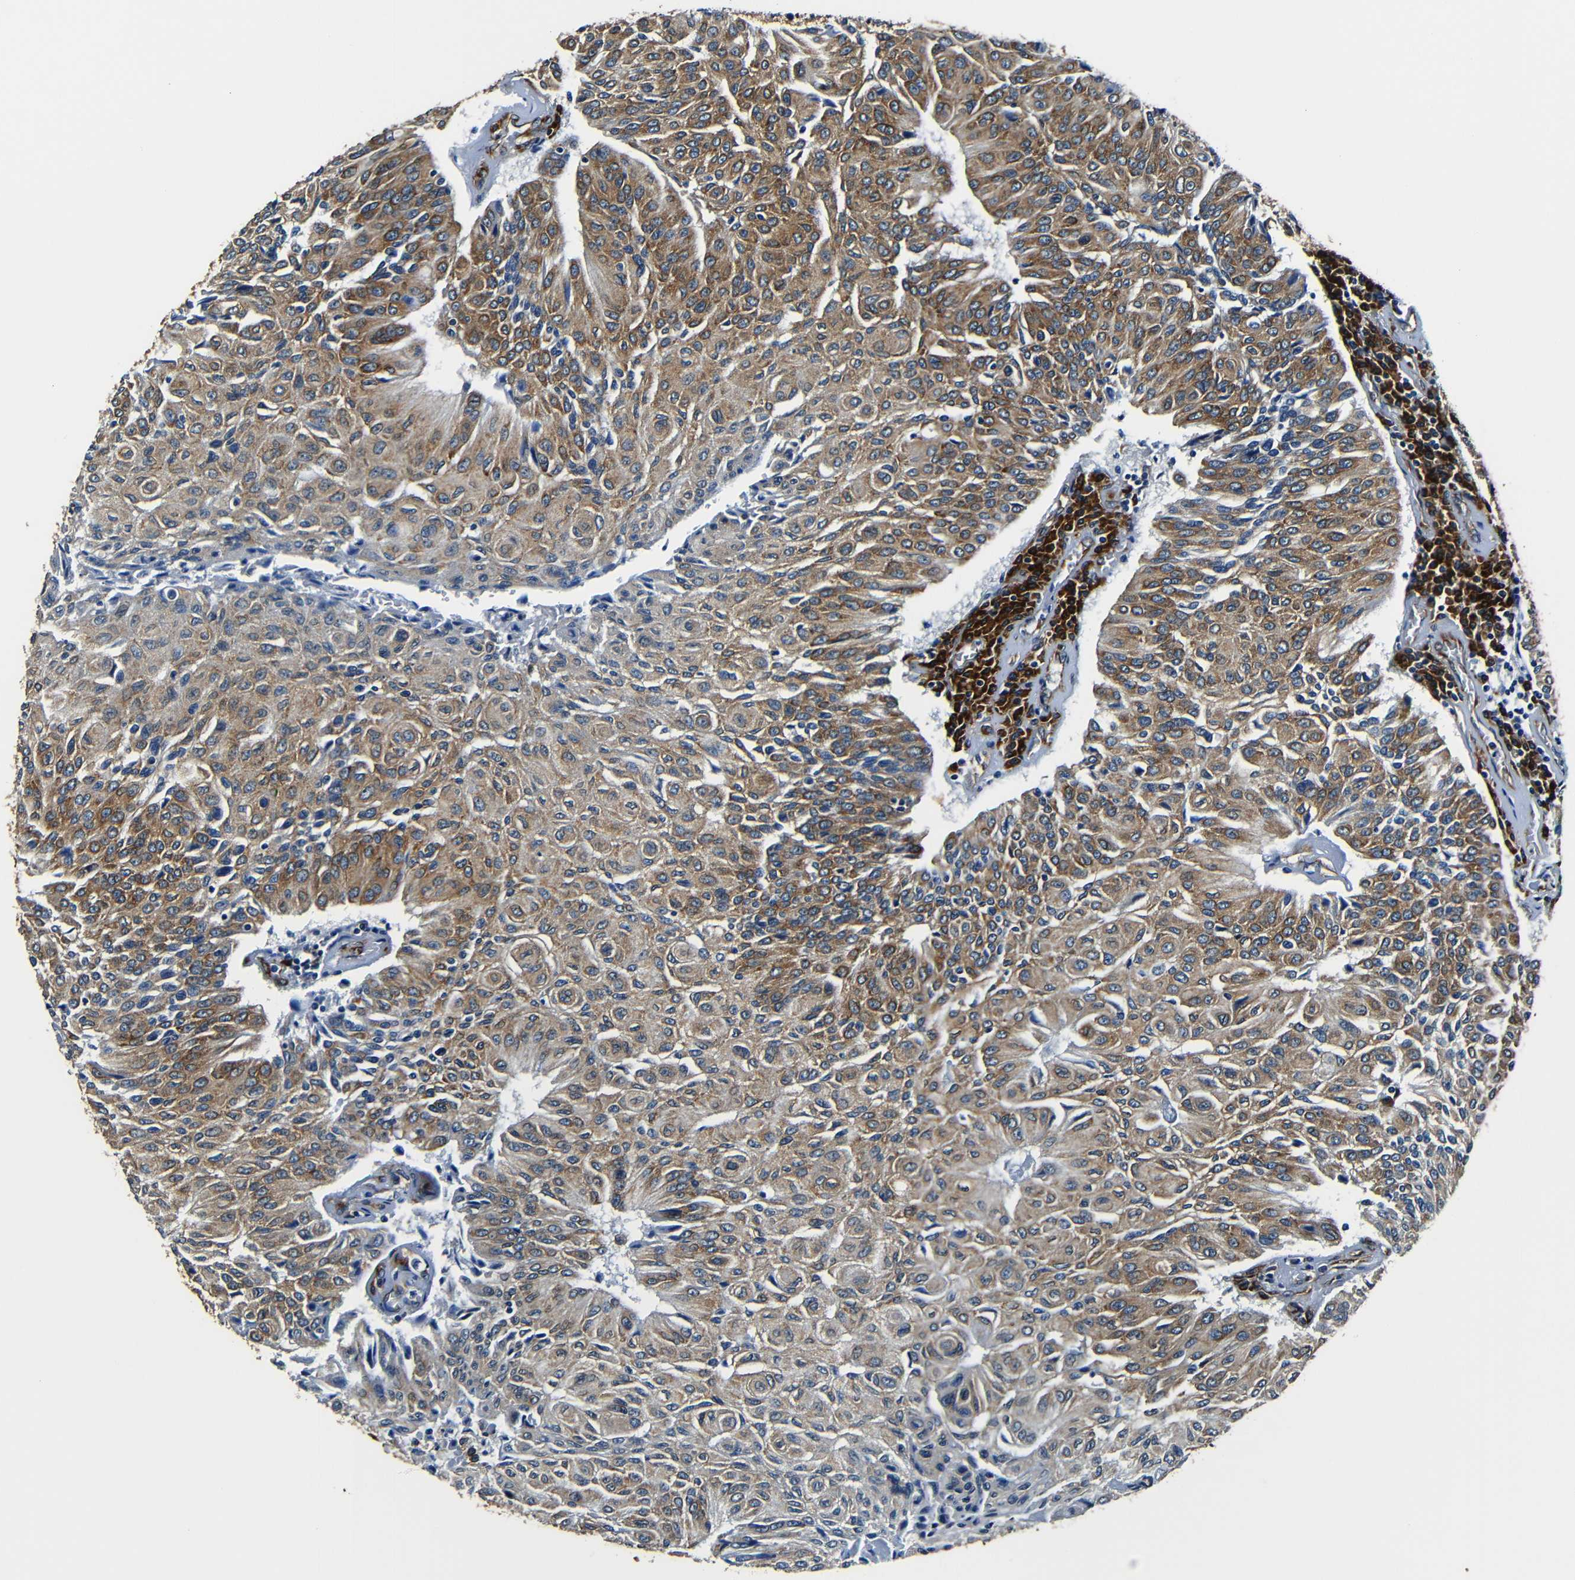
{"staining": {"intensity": "moderate", "quantity": ">75%", "location": "cytoplasmic/membranous"}, "tissue": "urothelial cancer", "cell_type": "Tumor cells", "image_type": "cancer", "snomed": [{"axis": "morphology", "description": "Urothelial carcinoma, High grade"}, {"axis": "topography", "description": "Urinary bladder"}], "caption": "Immunohistochemical staining of urothelial cancer reveals medium levels of moderate cytoplasmic/membranous staining in approximately >75% of tumor cells. (brown staining indicates protein expression, while blue staining denotes nuclei).", "gene": "RRBP1", "patient": {"sex": "male", "age": 66}}